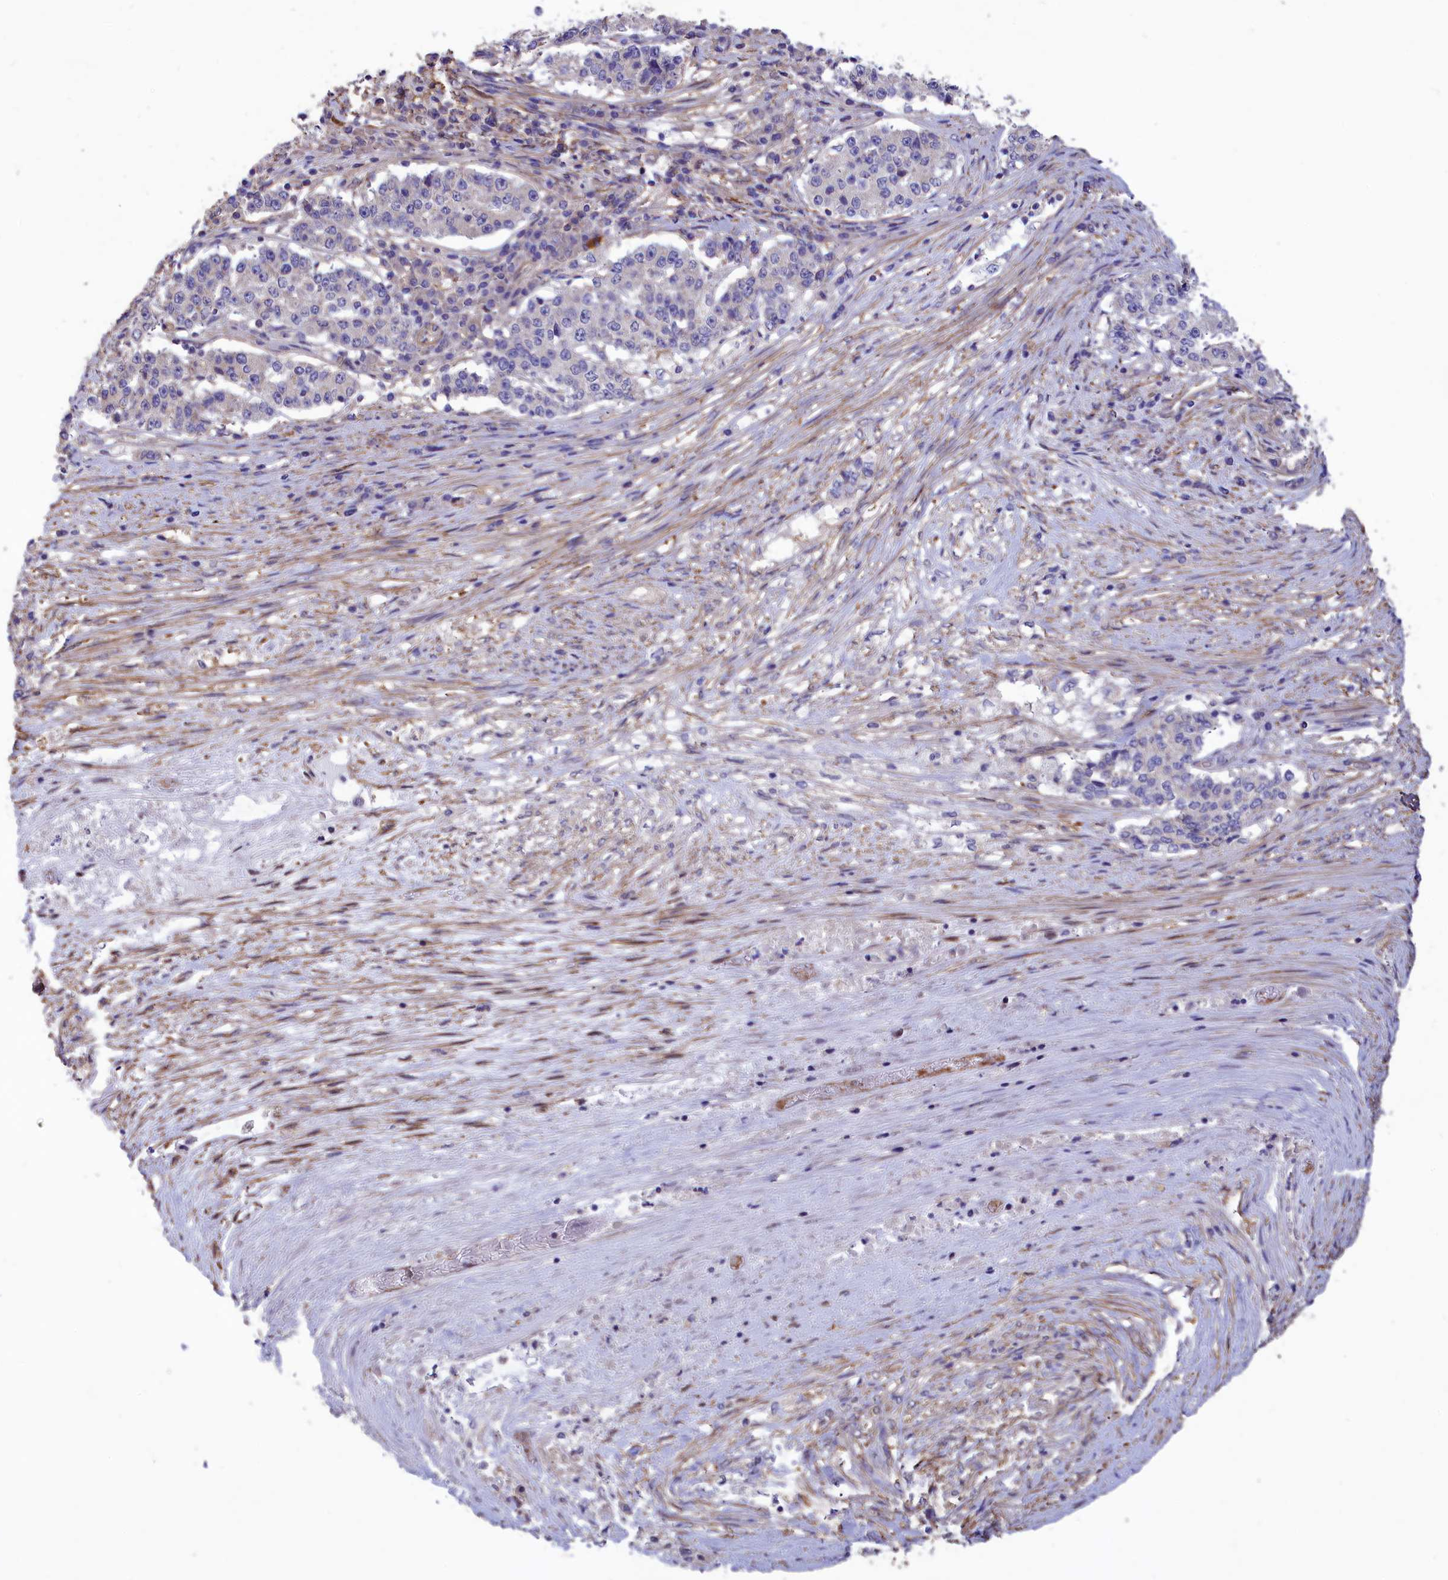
{"staining": {"intensity": "negative", "quantity": "none", "location": "none"}, "tissue": "stomach cancer", "cell_type": "Tumor cells", "image_type": "cancer", "snomed": [{"axis": "morphology", "description": "Adenocarcinoma, NOS"}, {"axis": "topography", "description": "Stomach"}], "caption": "This is a image of IHC staining of stomach cancer, which shows no staining in tumor cells.", "gene": "AMDHD2", "patient": {"sex": "male", "age": 59}}